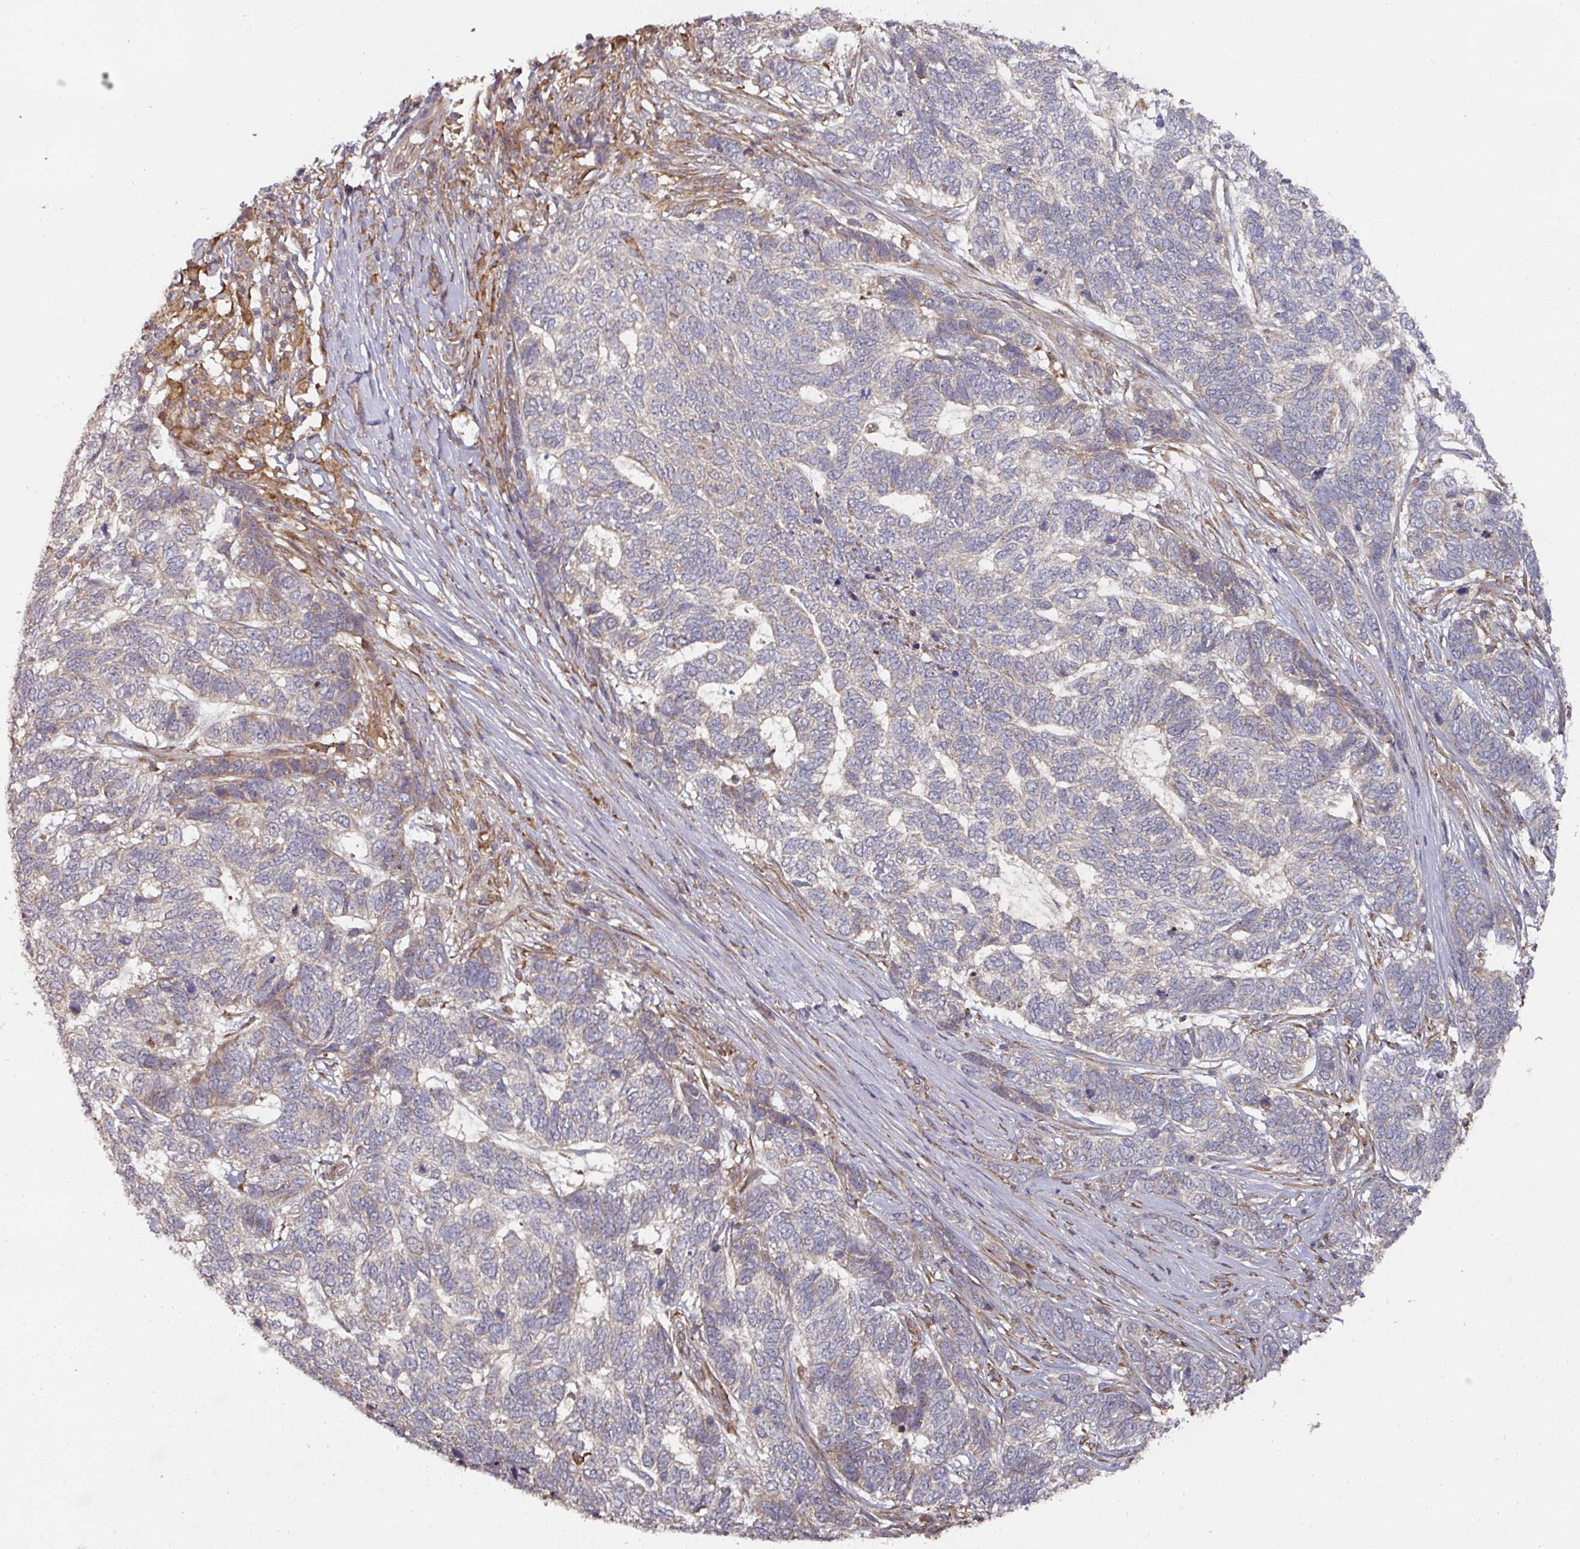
{"staining": {"intensity": "negative", "quantity": "none", "location": "none"}, "tissue": "skin cancer", "cell_type": "Tumor cells", "image_type": "cancer", "snomed": [{"axis": "morphology", "description": "Basal cell carcinoma"}, {"axis": "topography", "description": "Skin"}], "caption": "DAB immunohistochemical staining of skin basal cell carcinoma displays no significant positivity in tumor cells.", "gene": "CEP95", "patient": {"sex": "female", "age": 65}}